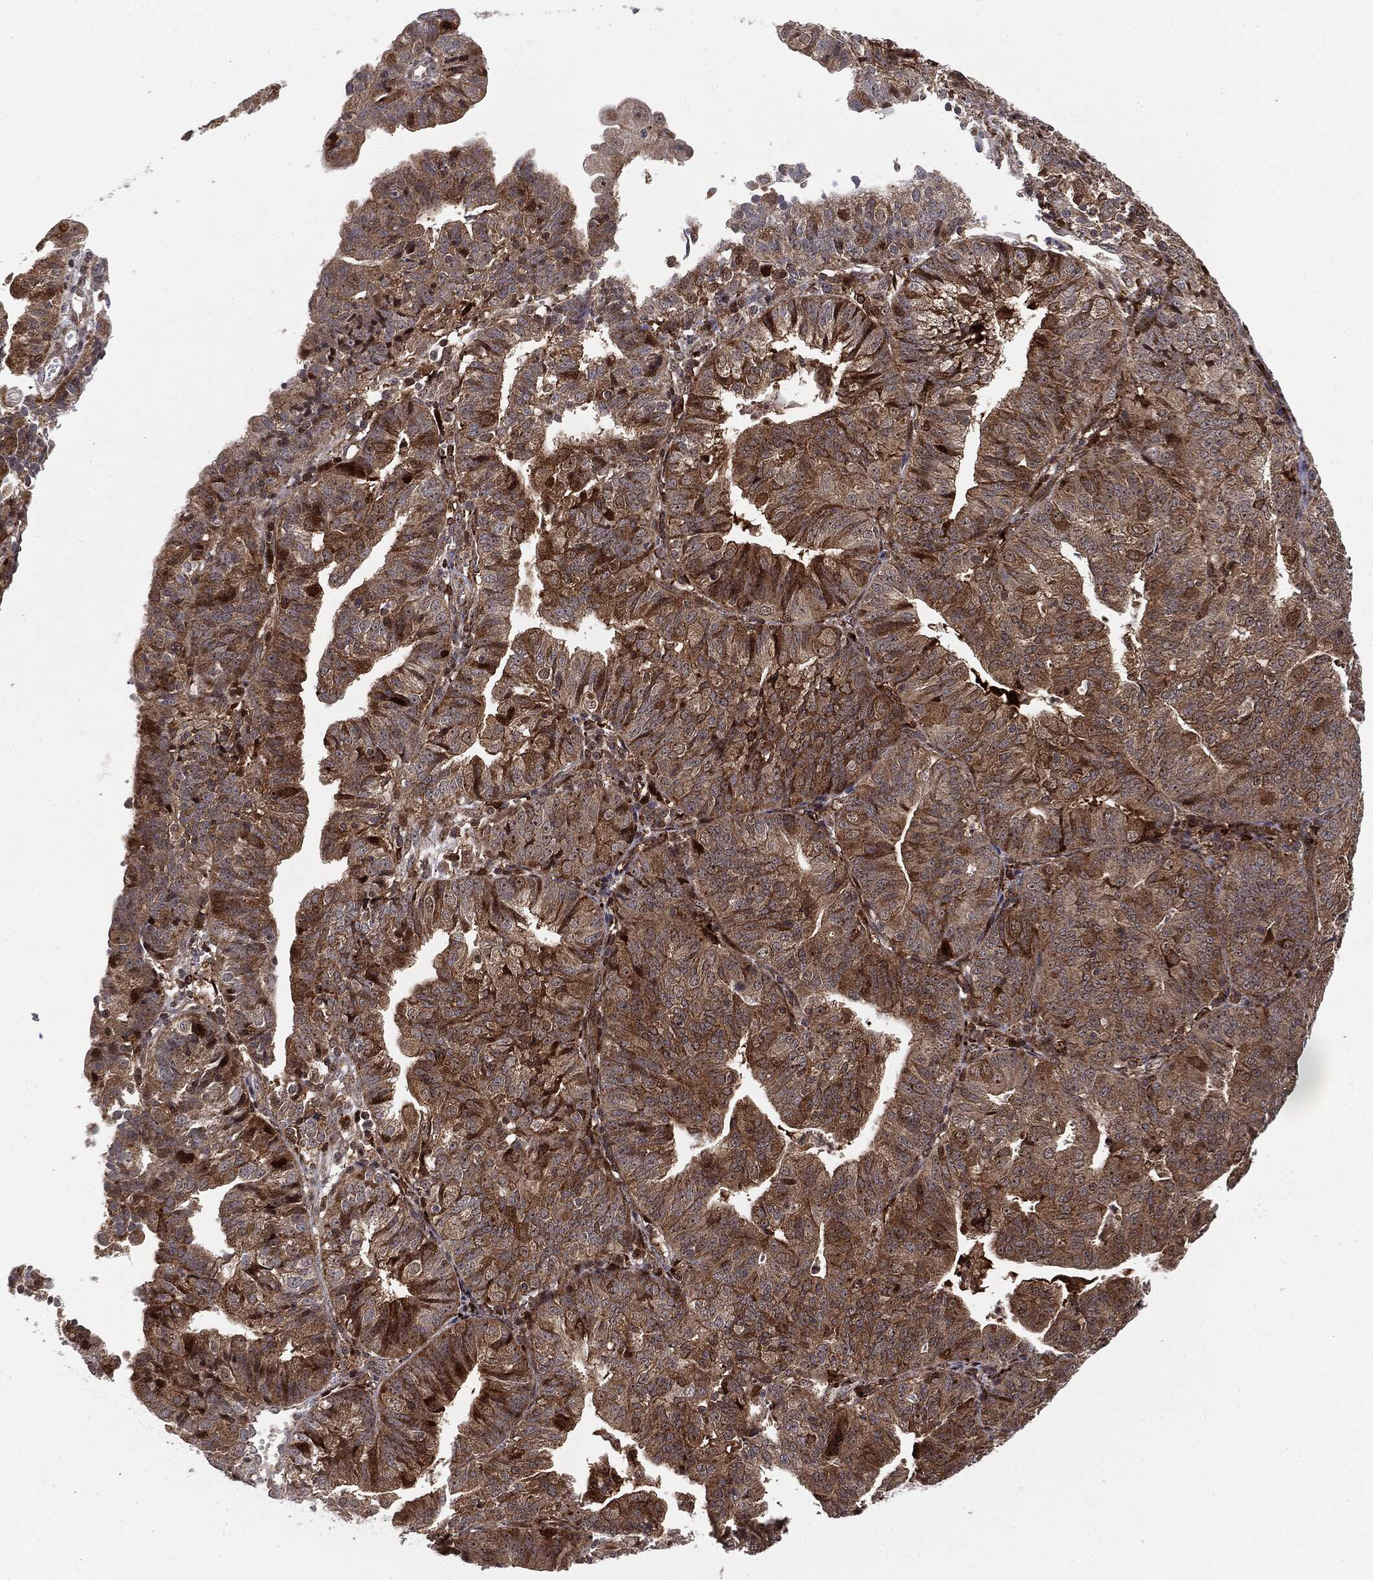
{"staining": {"intensity": "moderate", "quantity": ">75%", "location": "cytoplasmic/membranous"}, "tissue": "endometrial cancer", "cell_type": "Tumor cells", "image_type": "cancer", "snomed": [{"axis": "morphology", "description": "Adenocarcinoma, NOS"}, {"axis": "topography", "description": "Endometrium"}], "caption": "A brown stain shows moderate cytoplasmic/membranous staining of a protein in human endometrial cancer tumor cells. (Stains: DAB in brown, nuclei in blue, Microscopy: brightfield microscopy at high magnification).", "gene": "PTEN", "patient": {"sex": "female", "age": 56}}